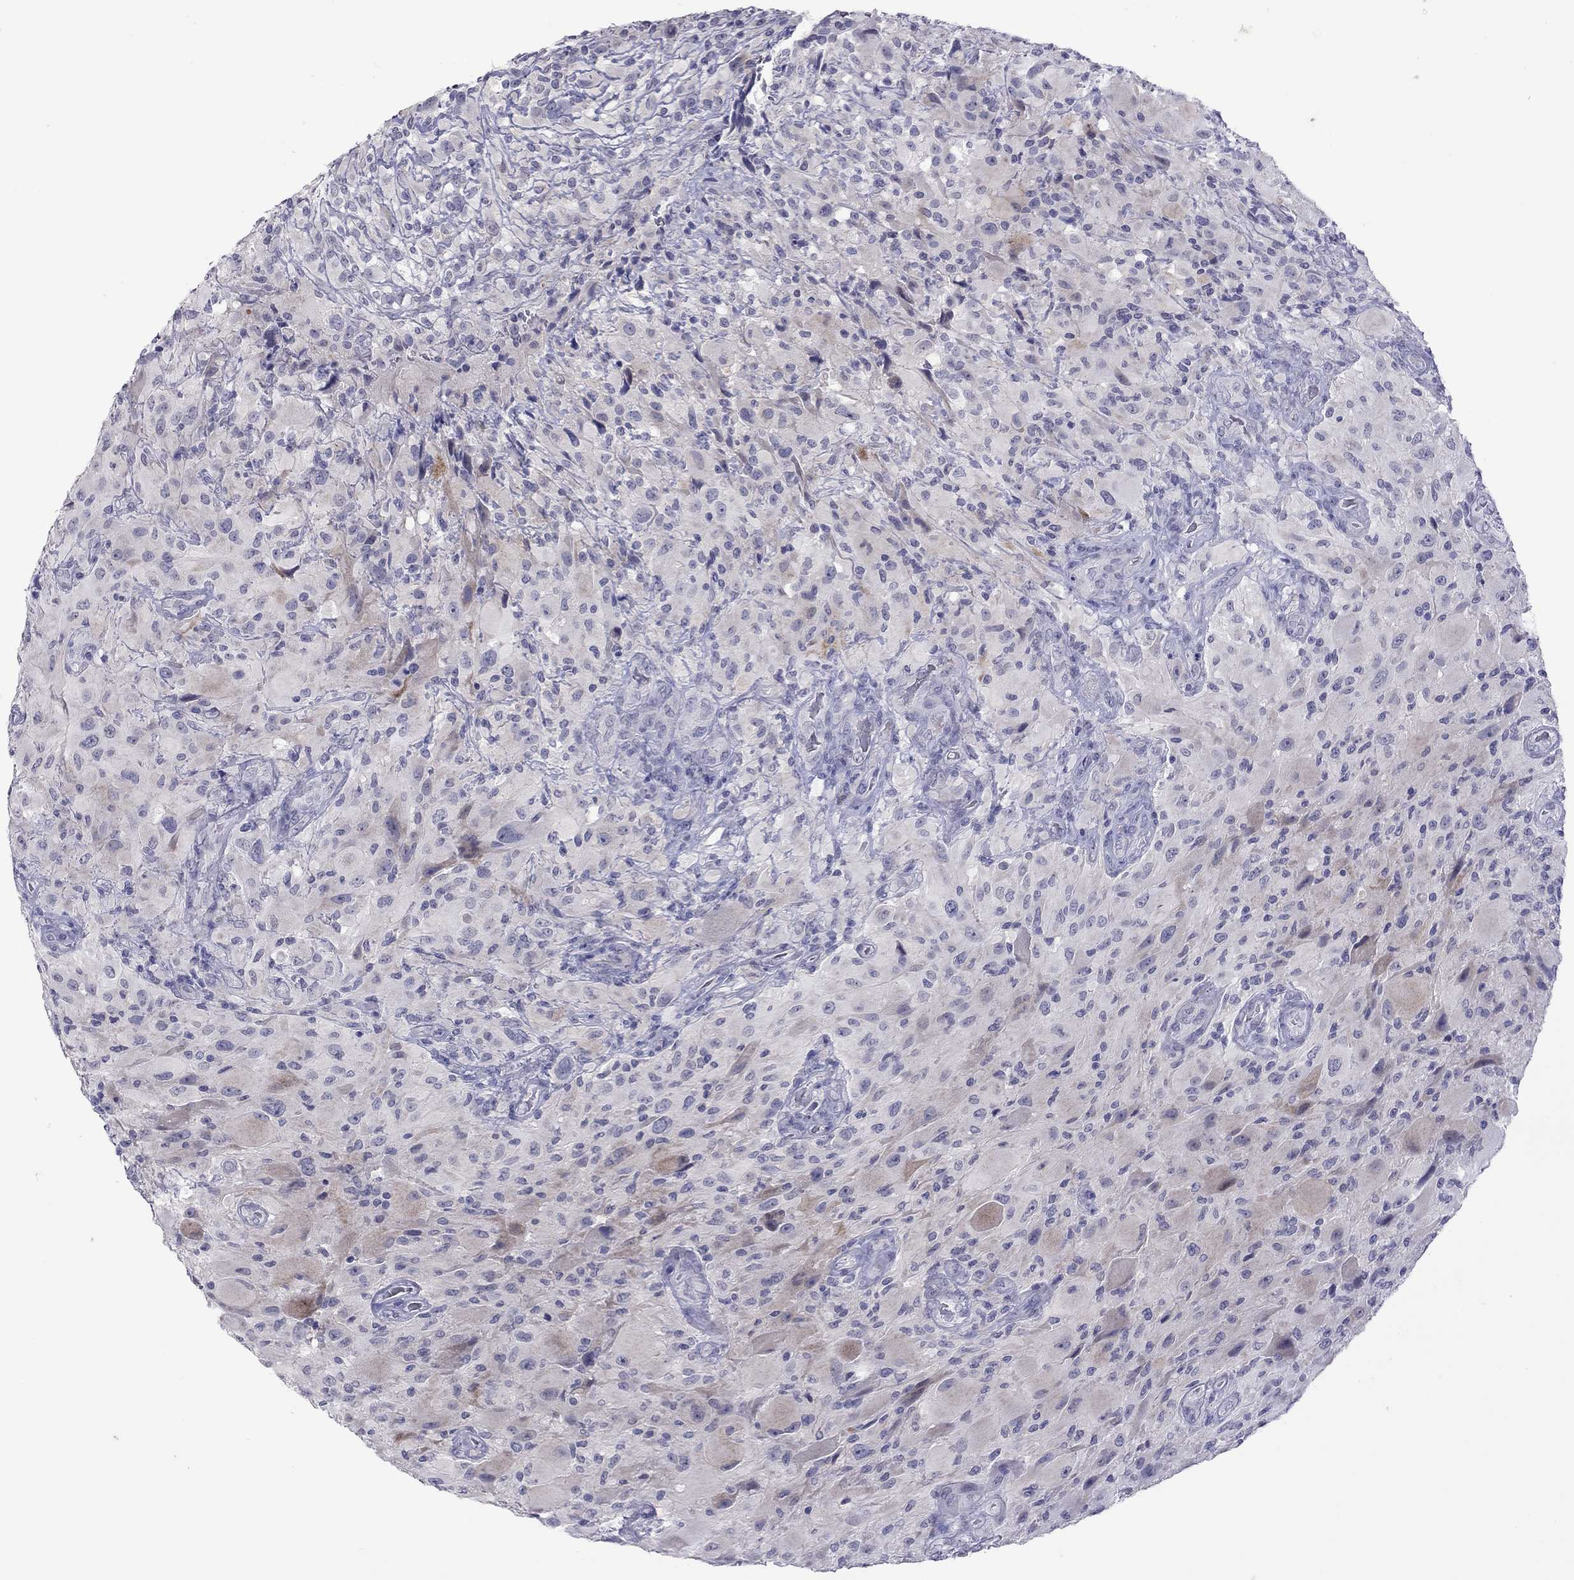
{"staining": {"intensity": "negative", "quantity": "none", "location": "none"}, "tissue": "glioma", "cell_type": "Tumor cells", "image_type": "cancer", "snomed": [{"axis": "morphology", "description": "Glioma, malignant, High grade"}, {"axis": "topography", "description": "Cerebral cortex"}], "caption": "Tumor cells are negative for brown protein staining in glioma.", "gene": "SLAMF1", "patient": {"sex": "male", "age": 35}}